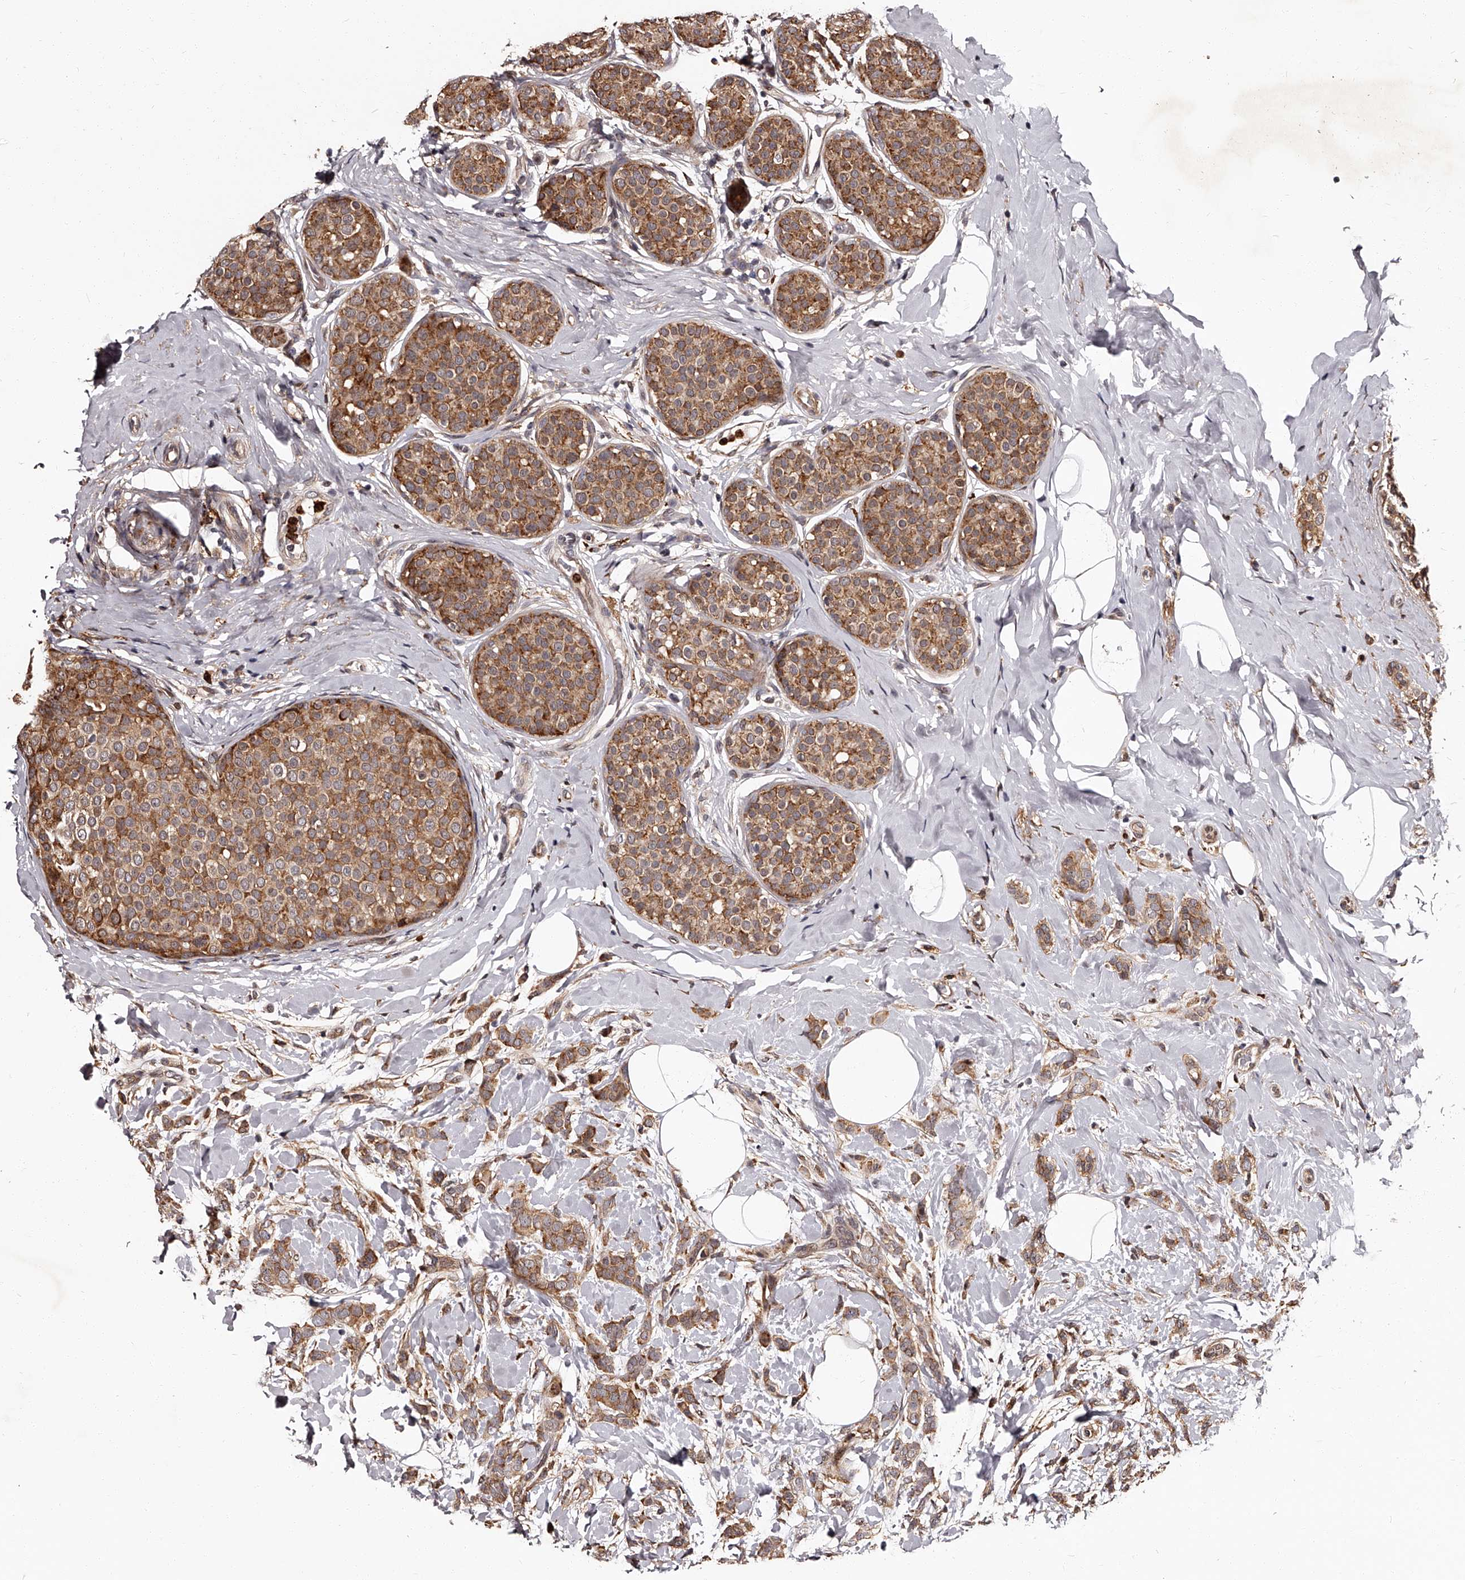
{"staining": {"intensity": "moderate", "quantity": ">75%", "location": "cytoplasmic/membranous"}, "tissue": "breast cancer", "cell_type": "Tumor cells", "image_type": "cancer", "snomed": [{"axis": "morphology", "description": "Lobular carcinoma, in situ"}, {"axis": "morphology", "description": "Lobular carcinoma"}, {"axis": "topography", "description": "Breast"}], "caption": "Immunohistochemical staining of human breast lobular carcinoma exhibits moderate cytoplasmic/membranous protein positivity in about >75% of tumor cells.", "gene": "RSC1A1", "patient": {"sex": "female", "age": 41}}